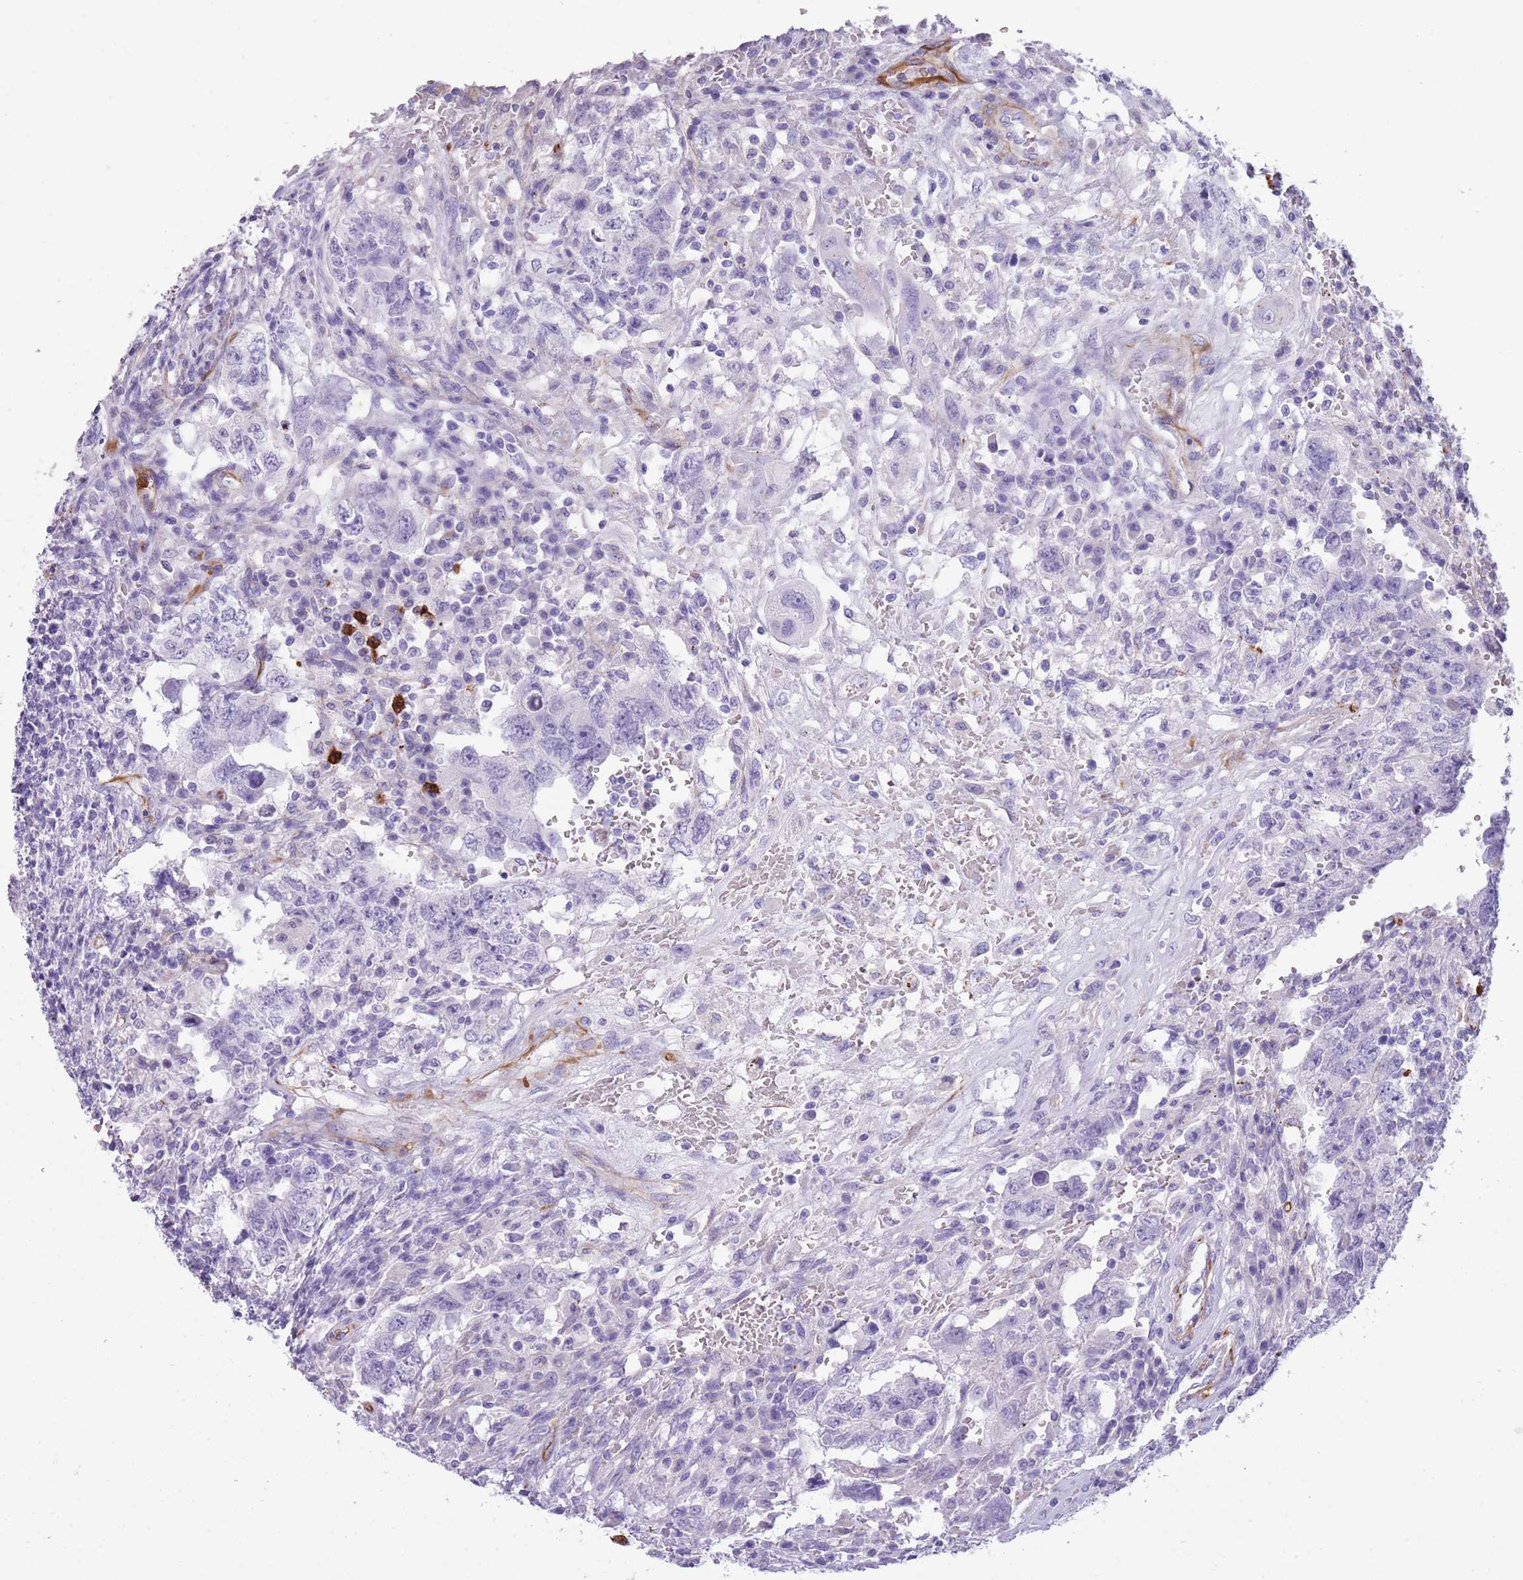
{"staining": {"intensity": "negative", "quantity": "none", "location": "none"}, "tissue": "testis cancer", "cell_type": "Tumor cells", "image_type": "cancer", "snomed": [{"axis": "morphology", "description": "Carcinoma, Embryonal, NOS"}, {"axis": "topography", "description": "Testis"}], "caption": "Testis embryonal carcinoma was stained to show a protein in brown. There is no significant expression in tumor cells. (DAB (3,3'-diaminobenzidine) immunohistochemistry (IHC) visualized using brightfield microscopy, high magnification).", "gene": "TSGA13", "patient": {"sex": "male", "age": 26}}